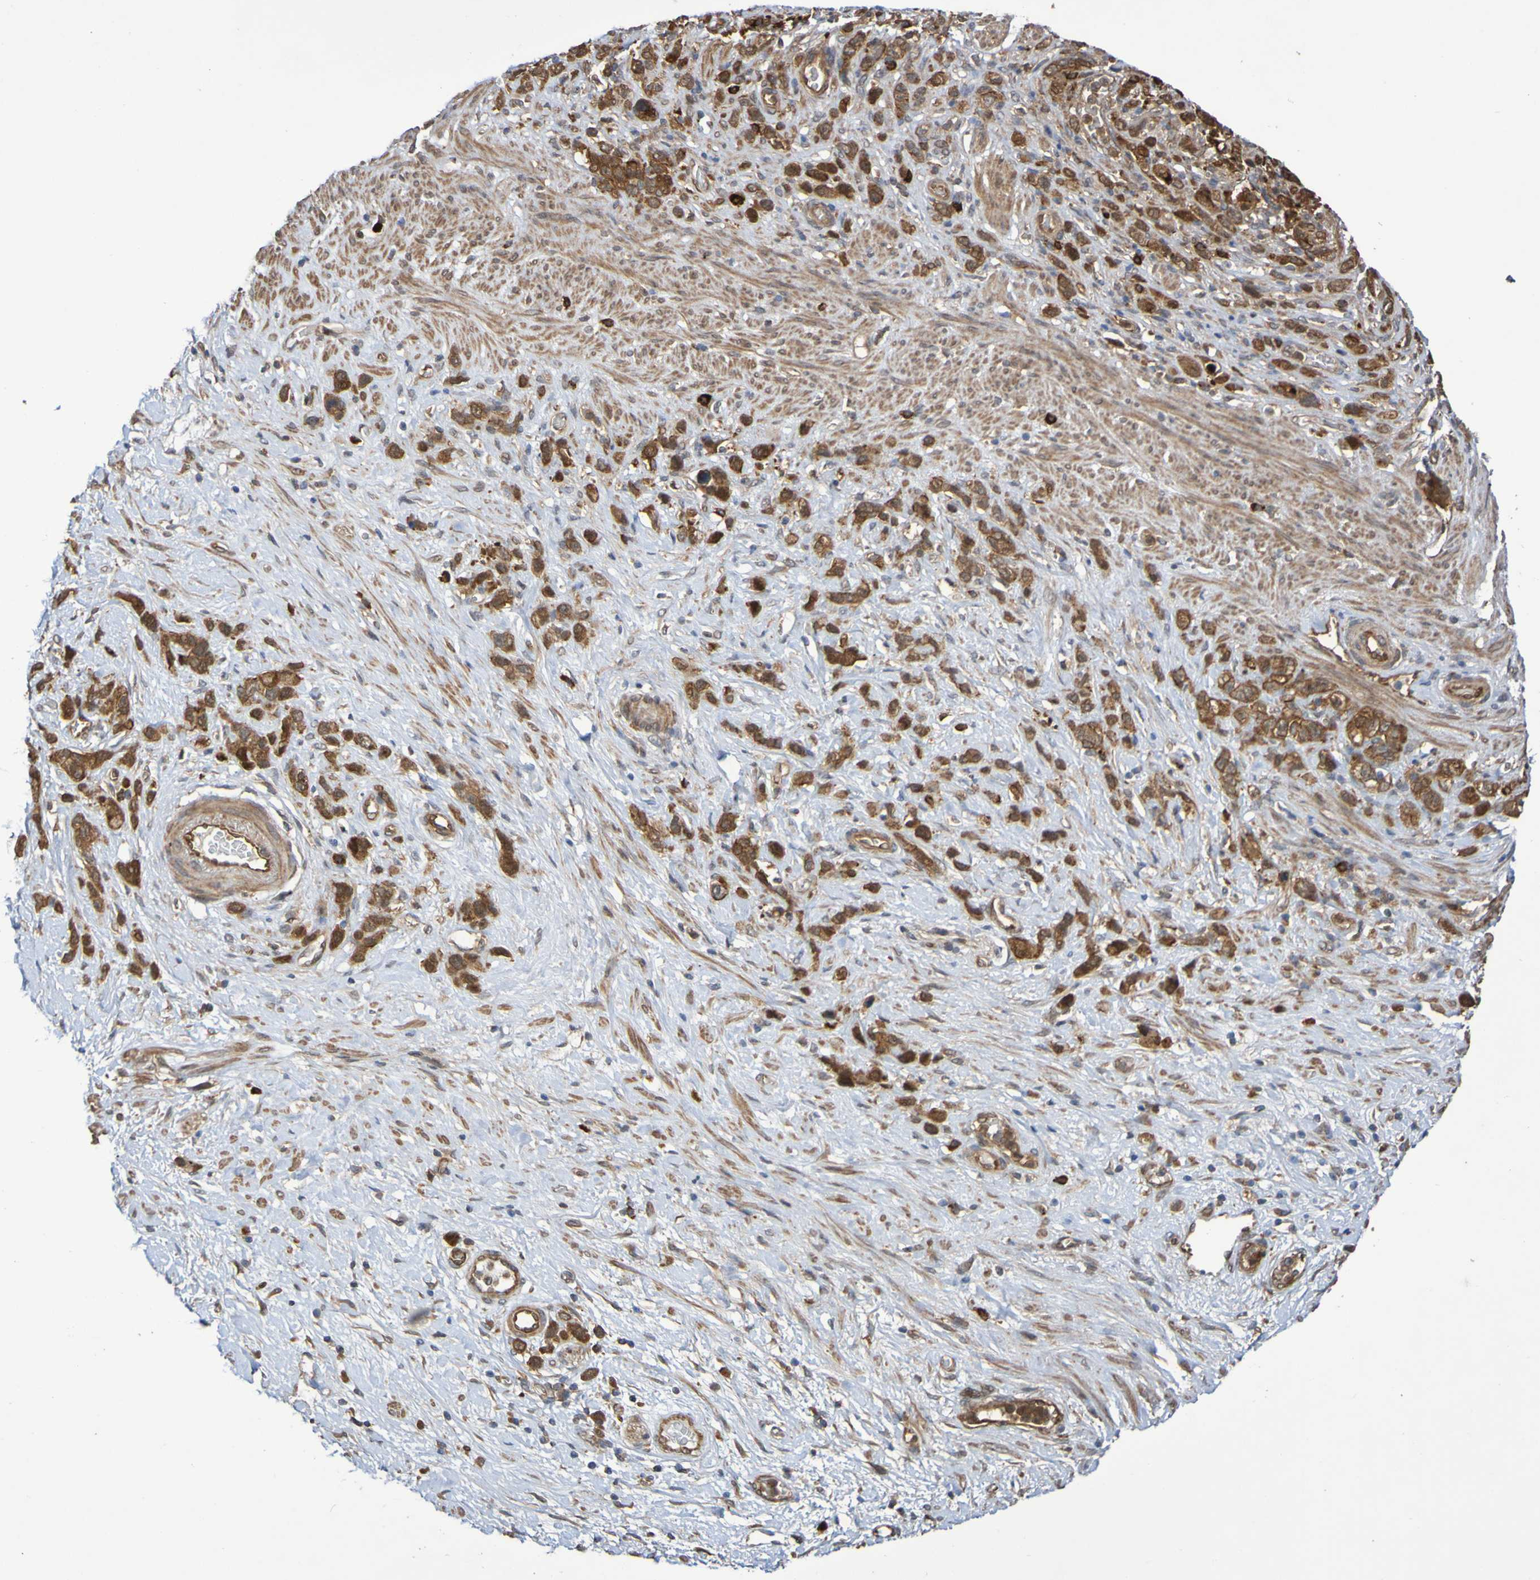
{"staining": {"intensity": "moderate", "quantity": ">75%", "location": "cytoplasmic/membranous,nuclear"}, "tissue": "stomach cancer", "cell_type": "Tumor cells", "image_type": "cancer", "snomed": [{"axis": "morphology", "description": "Adenocarcinoma, NOS"}, {"axis": "morphology", "description": "Adenocarcinoma, High grade"}, {"axis": "topography", "description": "Stomach, upper"}, {"axis": "topography", "description": "Stomach, lower"}], "caption": "Human stomach cancer stained with a brown dye exhibits moderate cytoplasmic/membranous and nuclear positive staining in about >75% of tumor cells.", "gene": "SERPINB6", "patient": {"sex": "female", "age": 65}}